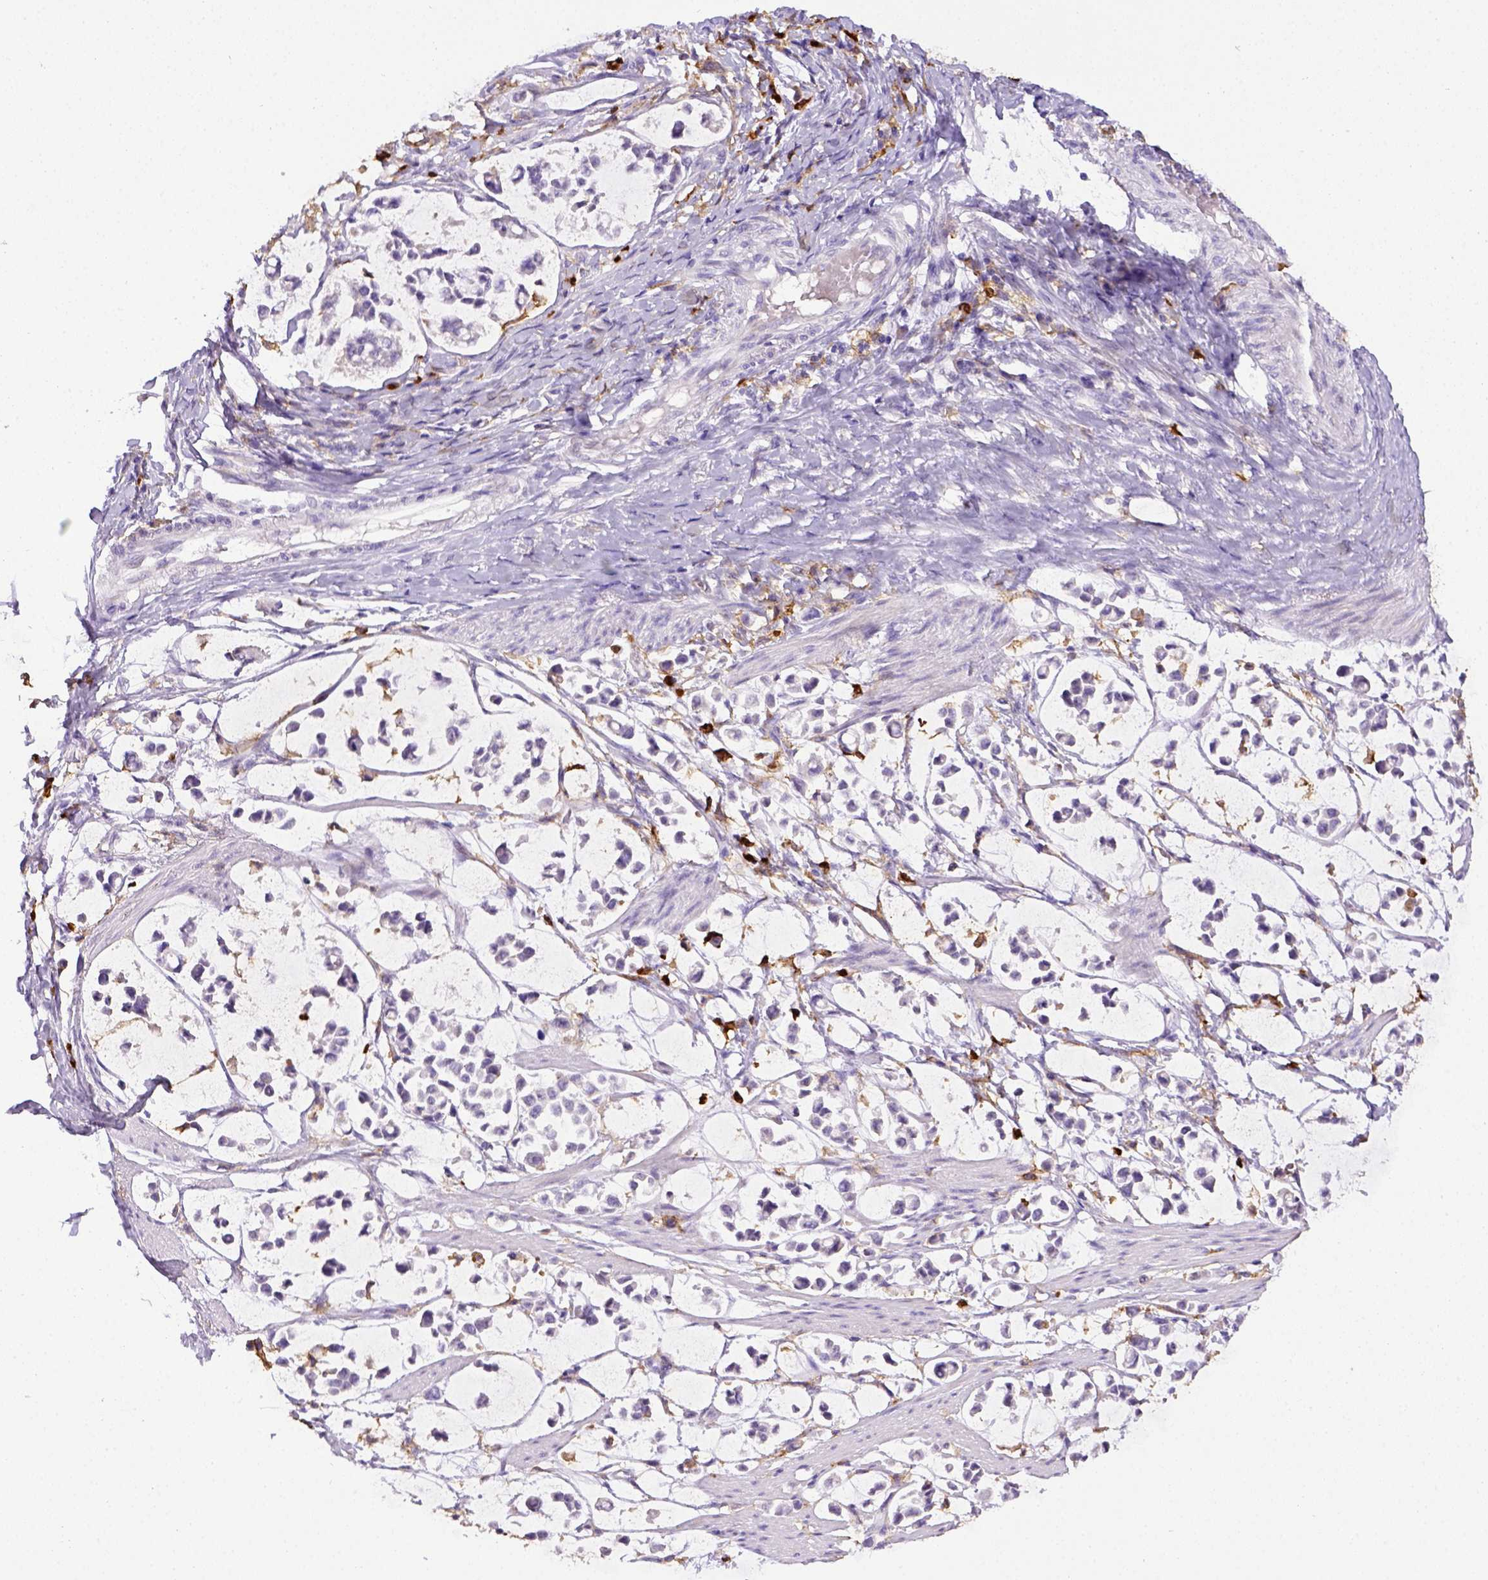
{"staining": {"intensity": "negative", "quantity": "none", "location": "none"}, "tissue": "stomach cancer", "cell_type": "Tumor cells", "image_type": "cancer", "snomed": [{"axis": "morphology", "description": "Adenocarcinoma, NOS"}, {"axis": "topography", "description": "Stomach"}], "caption": "Immunohistochemistry histopathology image of neoplastic tissue: stomach cancer stained with DAB (3,3'-diaminobenzidine) demonstrates no significant protein staining in tumor cells.", "gene": "ITGAM", "patient": {"sex": "male", "age": 82}}